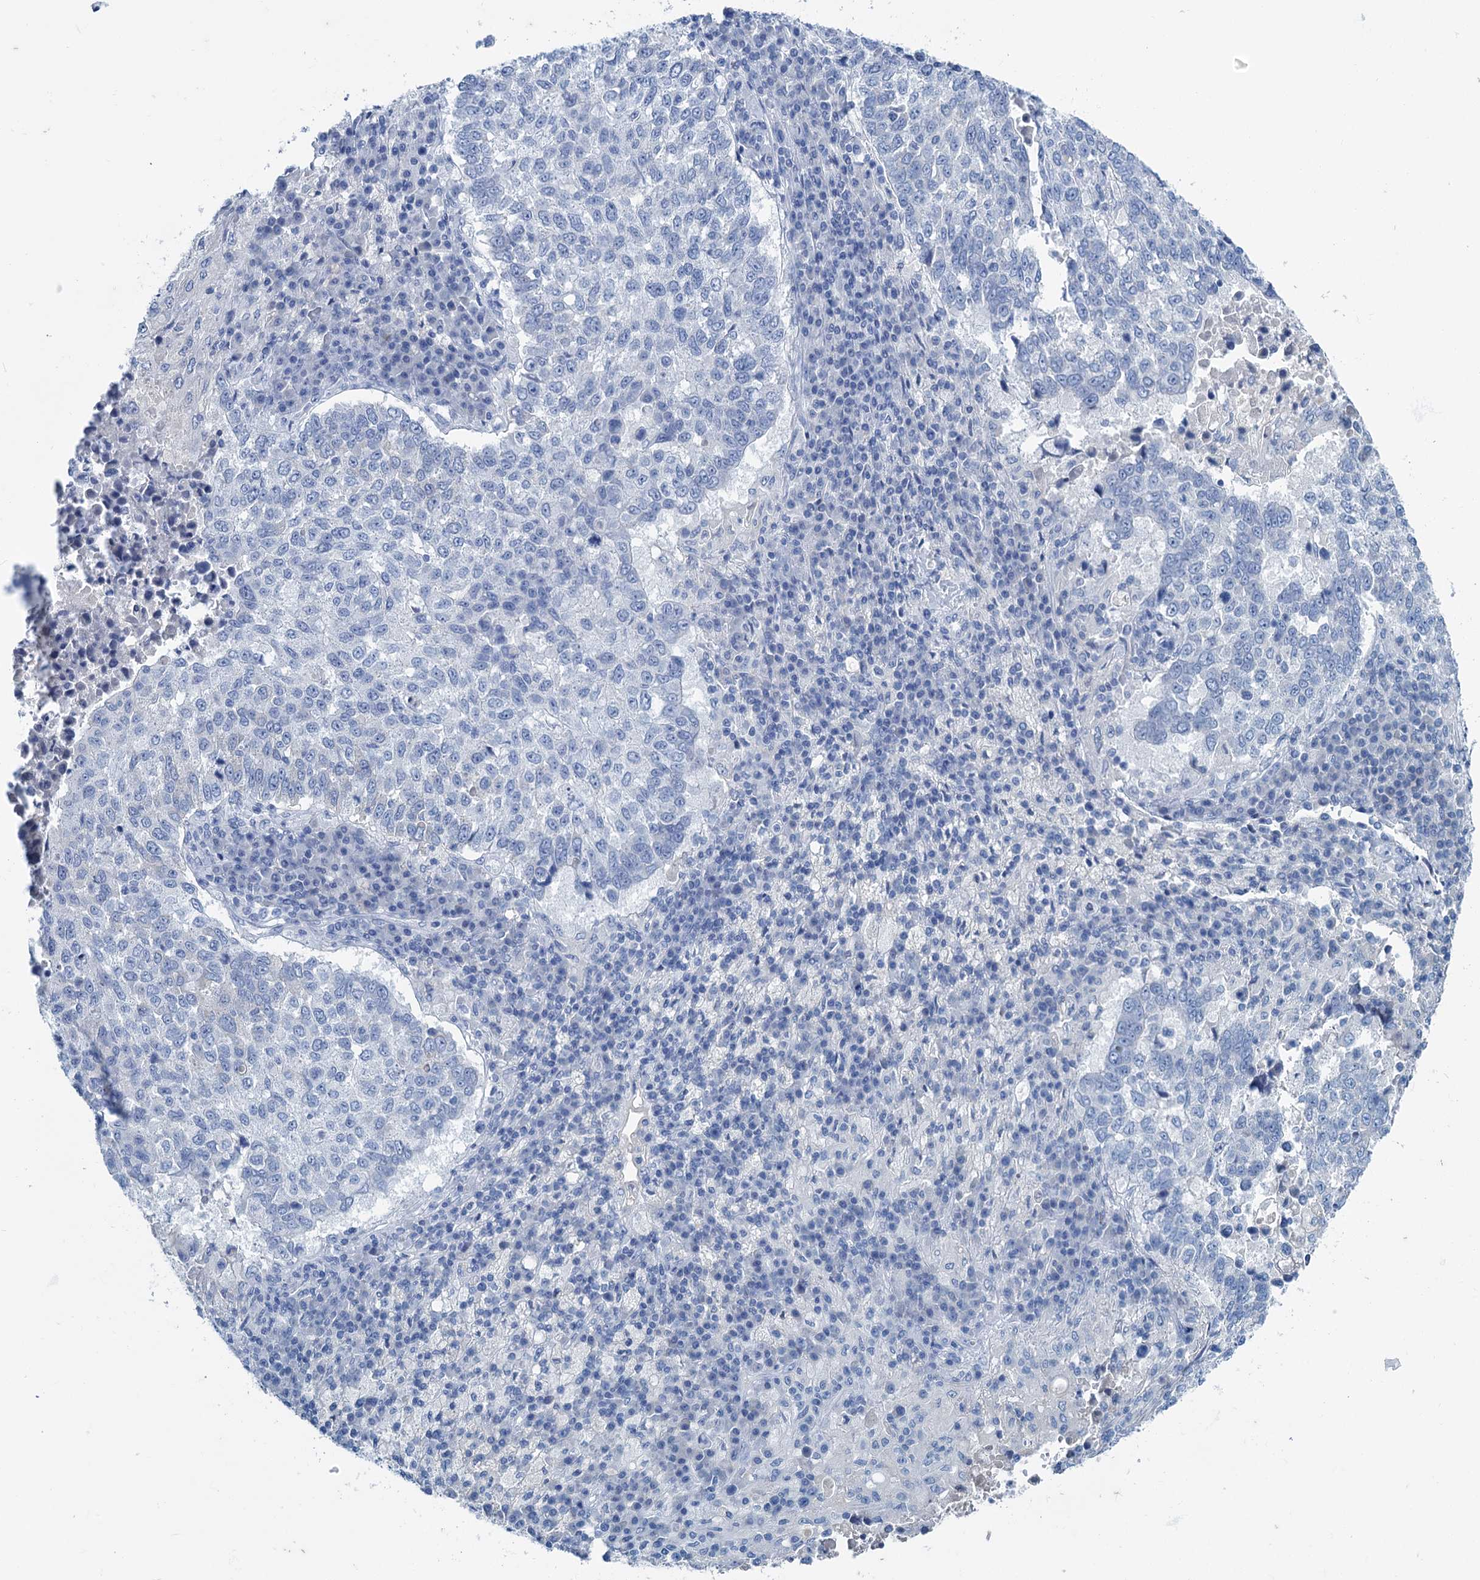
{"staining": {"intensity": "negative", "quantity": "none", "location": "none"}, "tissue": "lung cancer", "cell_type": "Tumor cells", "image_type": "cancer", "snomed": [{"axis": "morphology", "description": "Squamous cell carcinoma, NOS"}, {"axis": "topography", "description": "Lung"}], "caption": "This is an immunohistochemistry image of human lung squamous cell carcinoma. There is no expression in tumor cells.", "gene": "MYOZ3", "patient": {"sex": "male", "age": 73}}